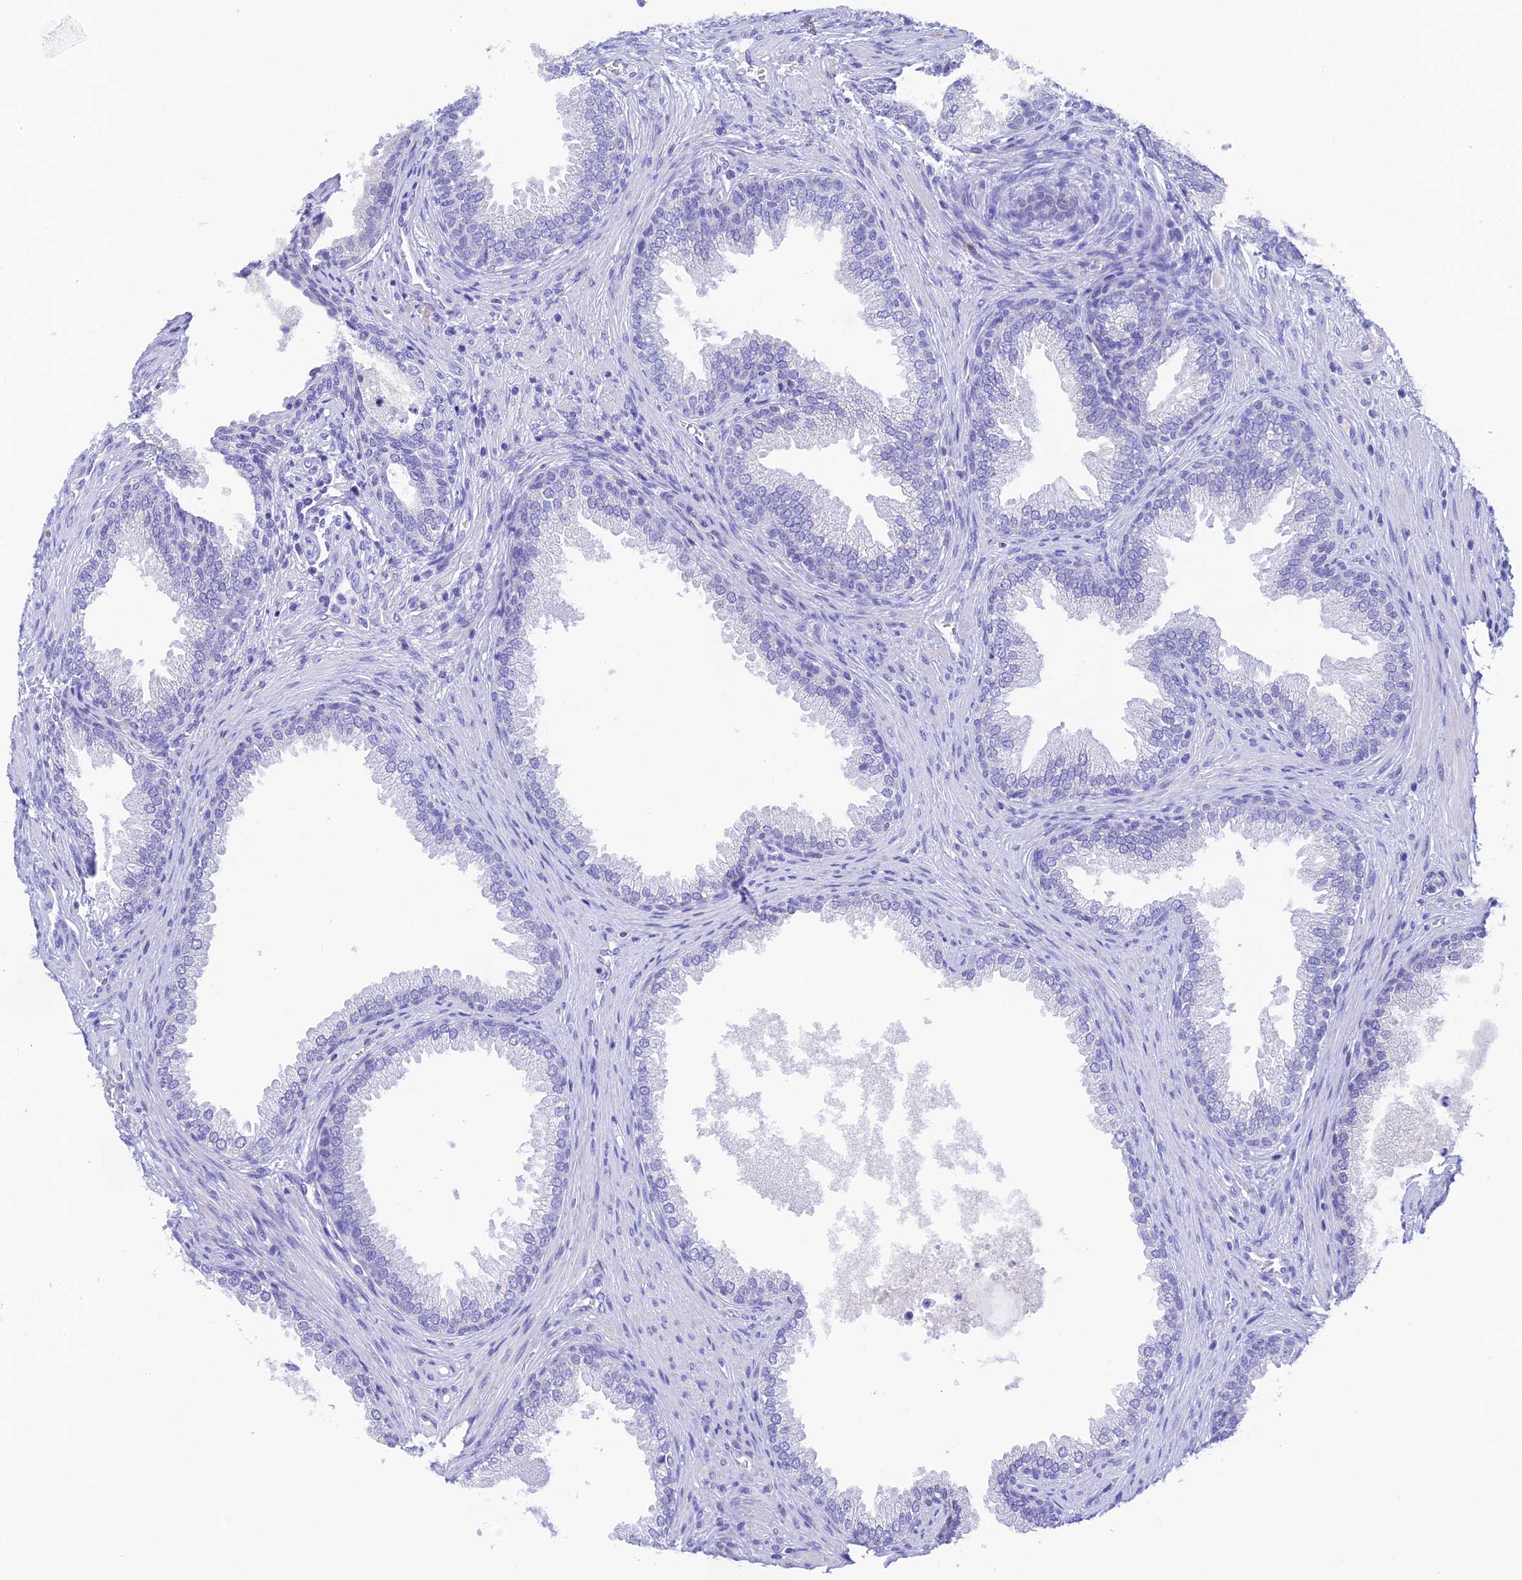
{"staining": {"intensity": "negative", "quantity": "none", "location": "none"}, "tissue": "prostate", "cell_type": "Glandular cells", "image_type": "normal", "snomed": [{"axis": "morphology", "description": "Normal tissue, NOS"}, {"axis": "topography", "description": "Prostate"}], "caption": "DAB (3,3'-diaminobenzidine) immunohistochemical staining of normal prostate displays no significant positivity in glandular cells. (Brightfield microscopy of DAB (3,3'-diaminobenzidine) IHC at high magnification).", "gene": "KDELR3", "patient": {"sex": "male", "age": 76}}